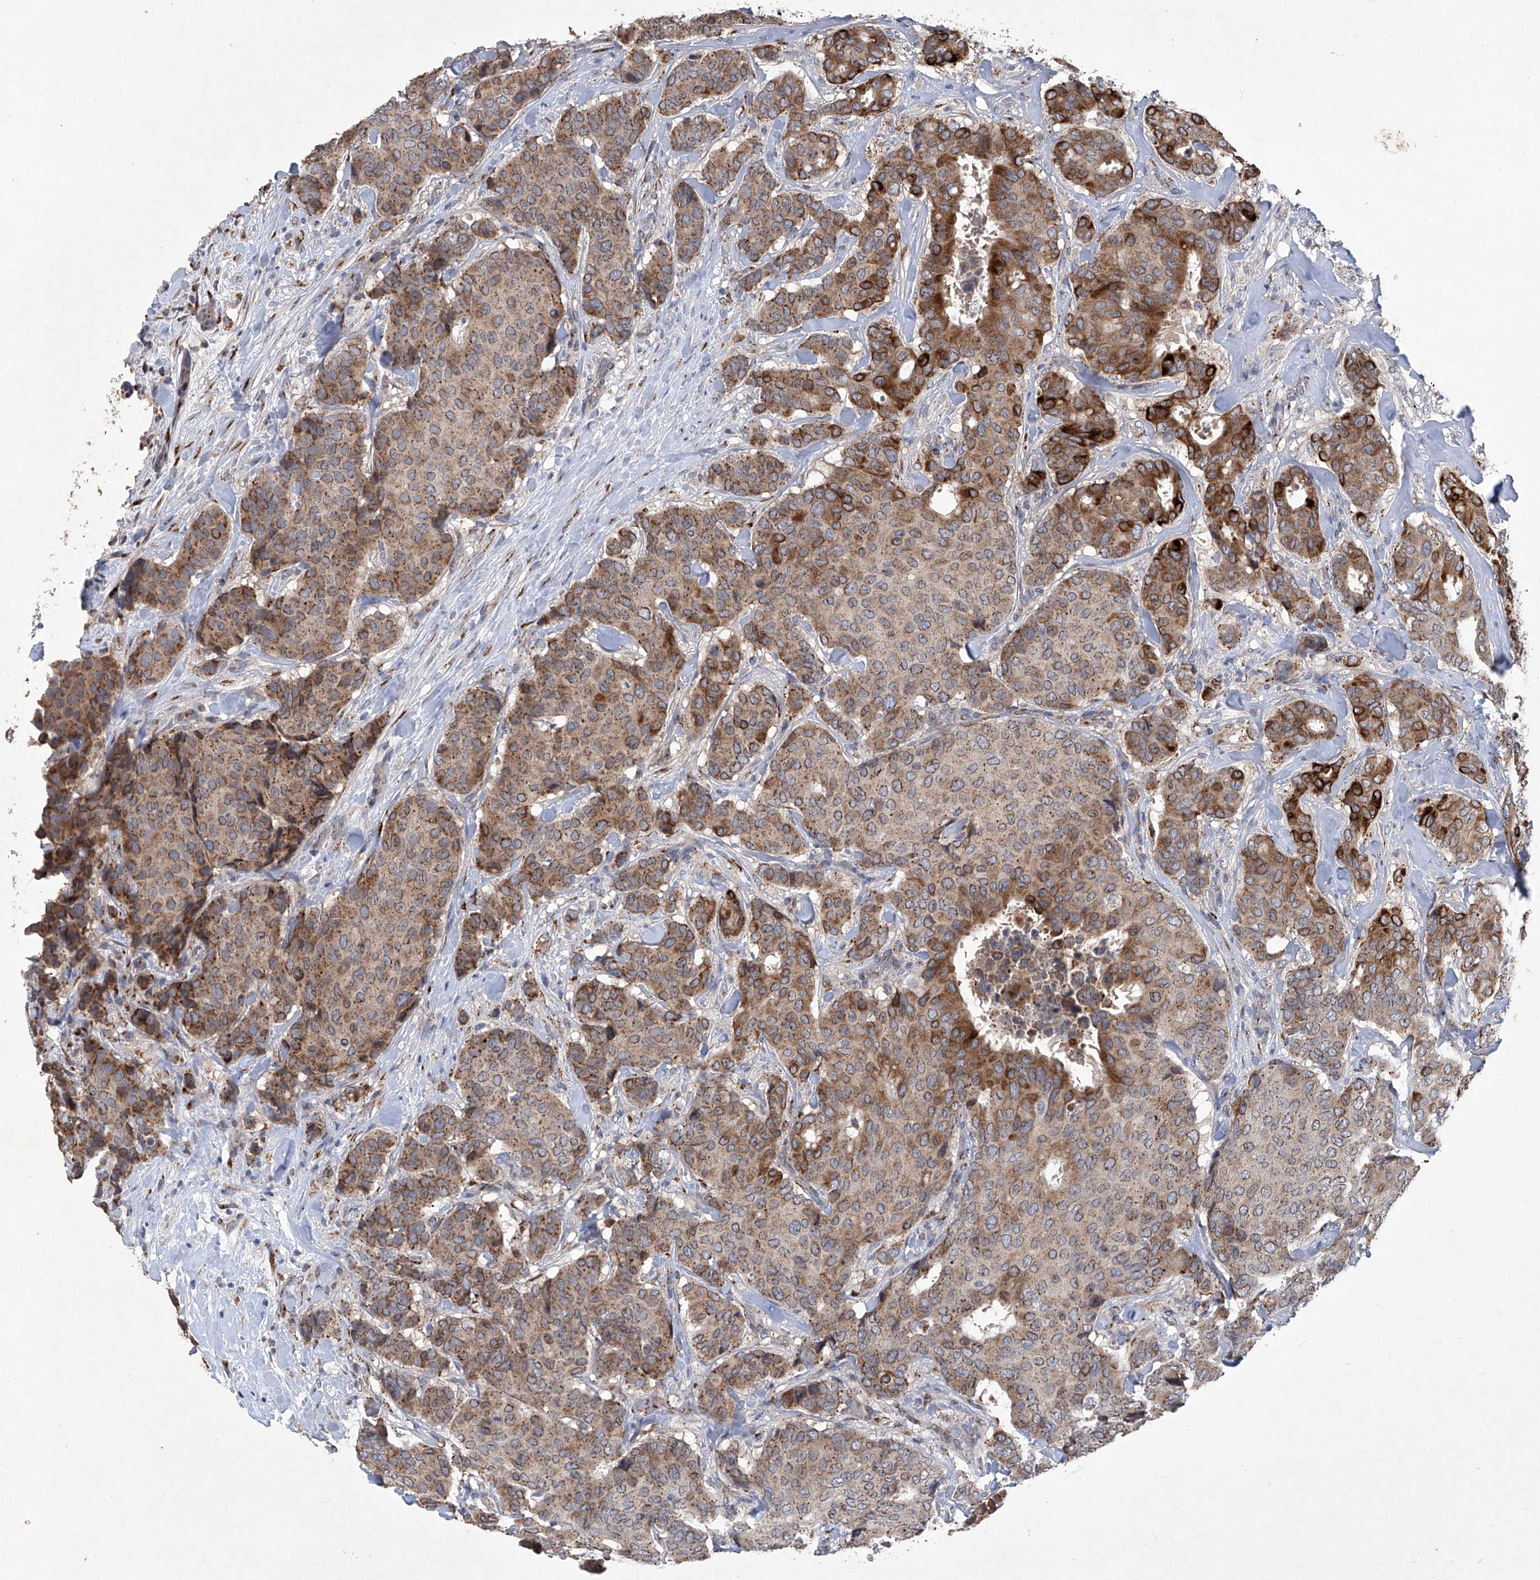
{"staining": {"intensity": "strong", "quantity": "25%-75%", "location": "cytoplasmic/membranous"}, "tissue": "breast cancer", "cell_type": "Tumor cells", "image_type": "cancer", "snomed": [{"axis": "morphology", "description": "Duct carcinoma"}, {"axis": "topography", "description": "Breast"}], "caption": "Immunohistochemical staining of intraductal carcinoma (breast) exhibits strong cytoplasmic/membranous protein expression in approximately 25%-75% of tumor cells. The staining was performed using DAB (3,3'-diaminobenzidine), with brown indicating positive protein expression. Nuclei are stained blue with hematoxylin.", "gene": "PCSK5", "patient": {"sex": "female", "age": 75}}